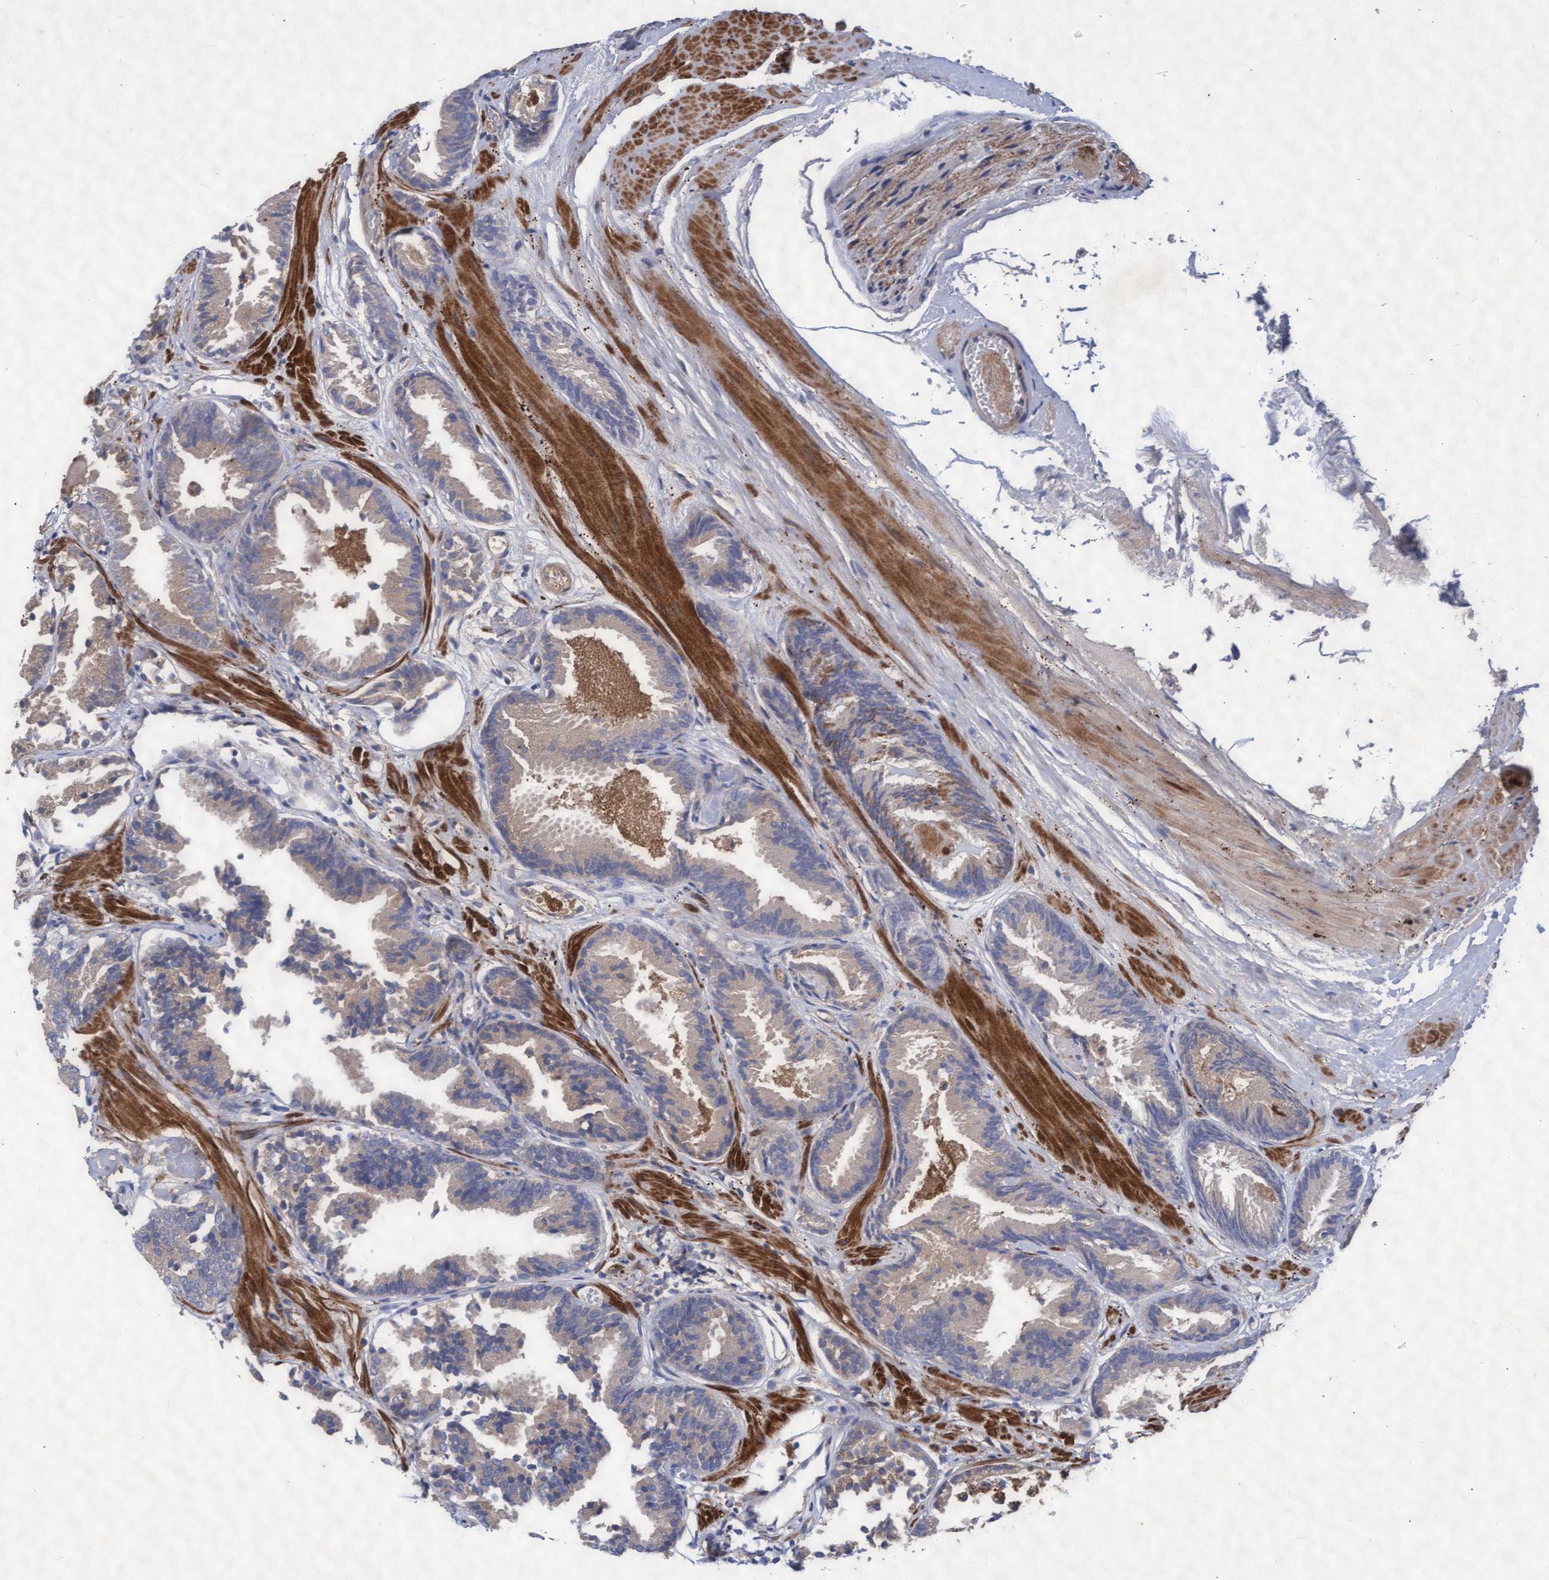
{"staining": {"intensity": "negative", "quantity": "none", "location": "none"}, "tissue": "prostate cancer", "cell_type": "Tumor cells", "image_type": "cancer", "snomed": [{"axis": "morphology", "description": "Adenocarcinoma, Low grade"}, {"axis": "topography", "description": "Prostate"}], "caption": "This is an immunohistochemistry (IHC) photomicrograph of human prostate cancer (adenocarcinoma (low-grade)). There is no staining in tumor cells.", "gene": "ABCF2", "patient": {"sex": "male", "age": 51}}